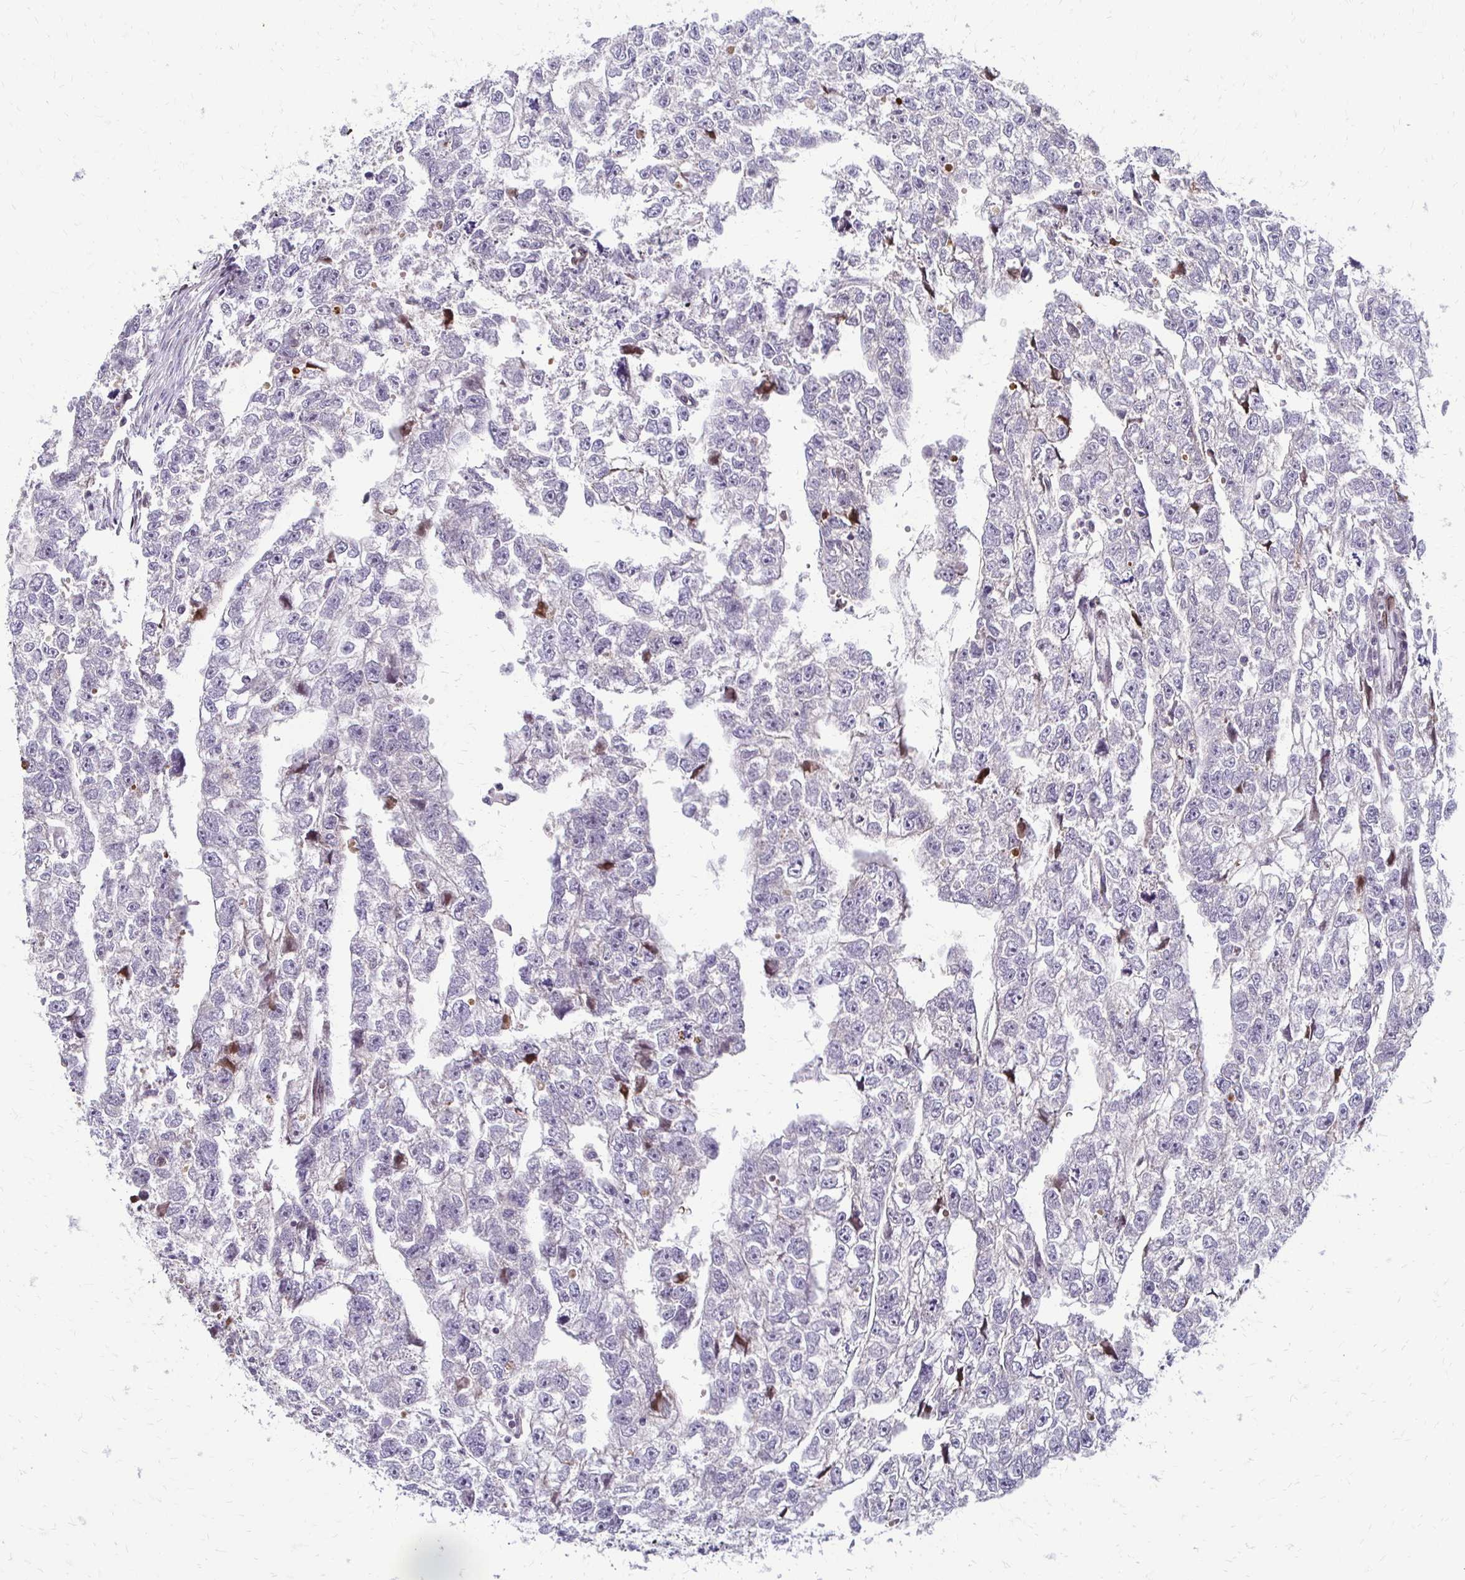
{"staining": {"intensity": "negative", "quantity": "none", "location": "none"}, "tissue": "testis cancer", "cell_type": "Tumor cells", "image_type": "cancer", "snomed": [{"axis": "morphology", "description": "Carcinoma, Embryonal, NOS"}, {"axis": "morphology", "description": "Teratoma, malignant, NOS"}, {"axis": "topography", "description": "Testis"}], "caption": "An image of testis cancer (embryonal carcinoma) stained for a protein shows no brown staining in tumor cells. The staining is performed using DAB (3,3'-diaminobenzidine) brown chromogen with nuclei counter-stained in using hematoxylin.", "gene": "TRIR", "patient": {"sex": "male", "age": 44}}